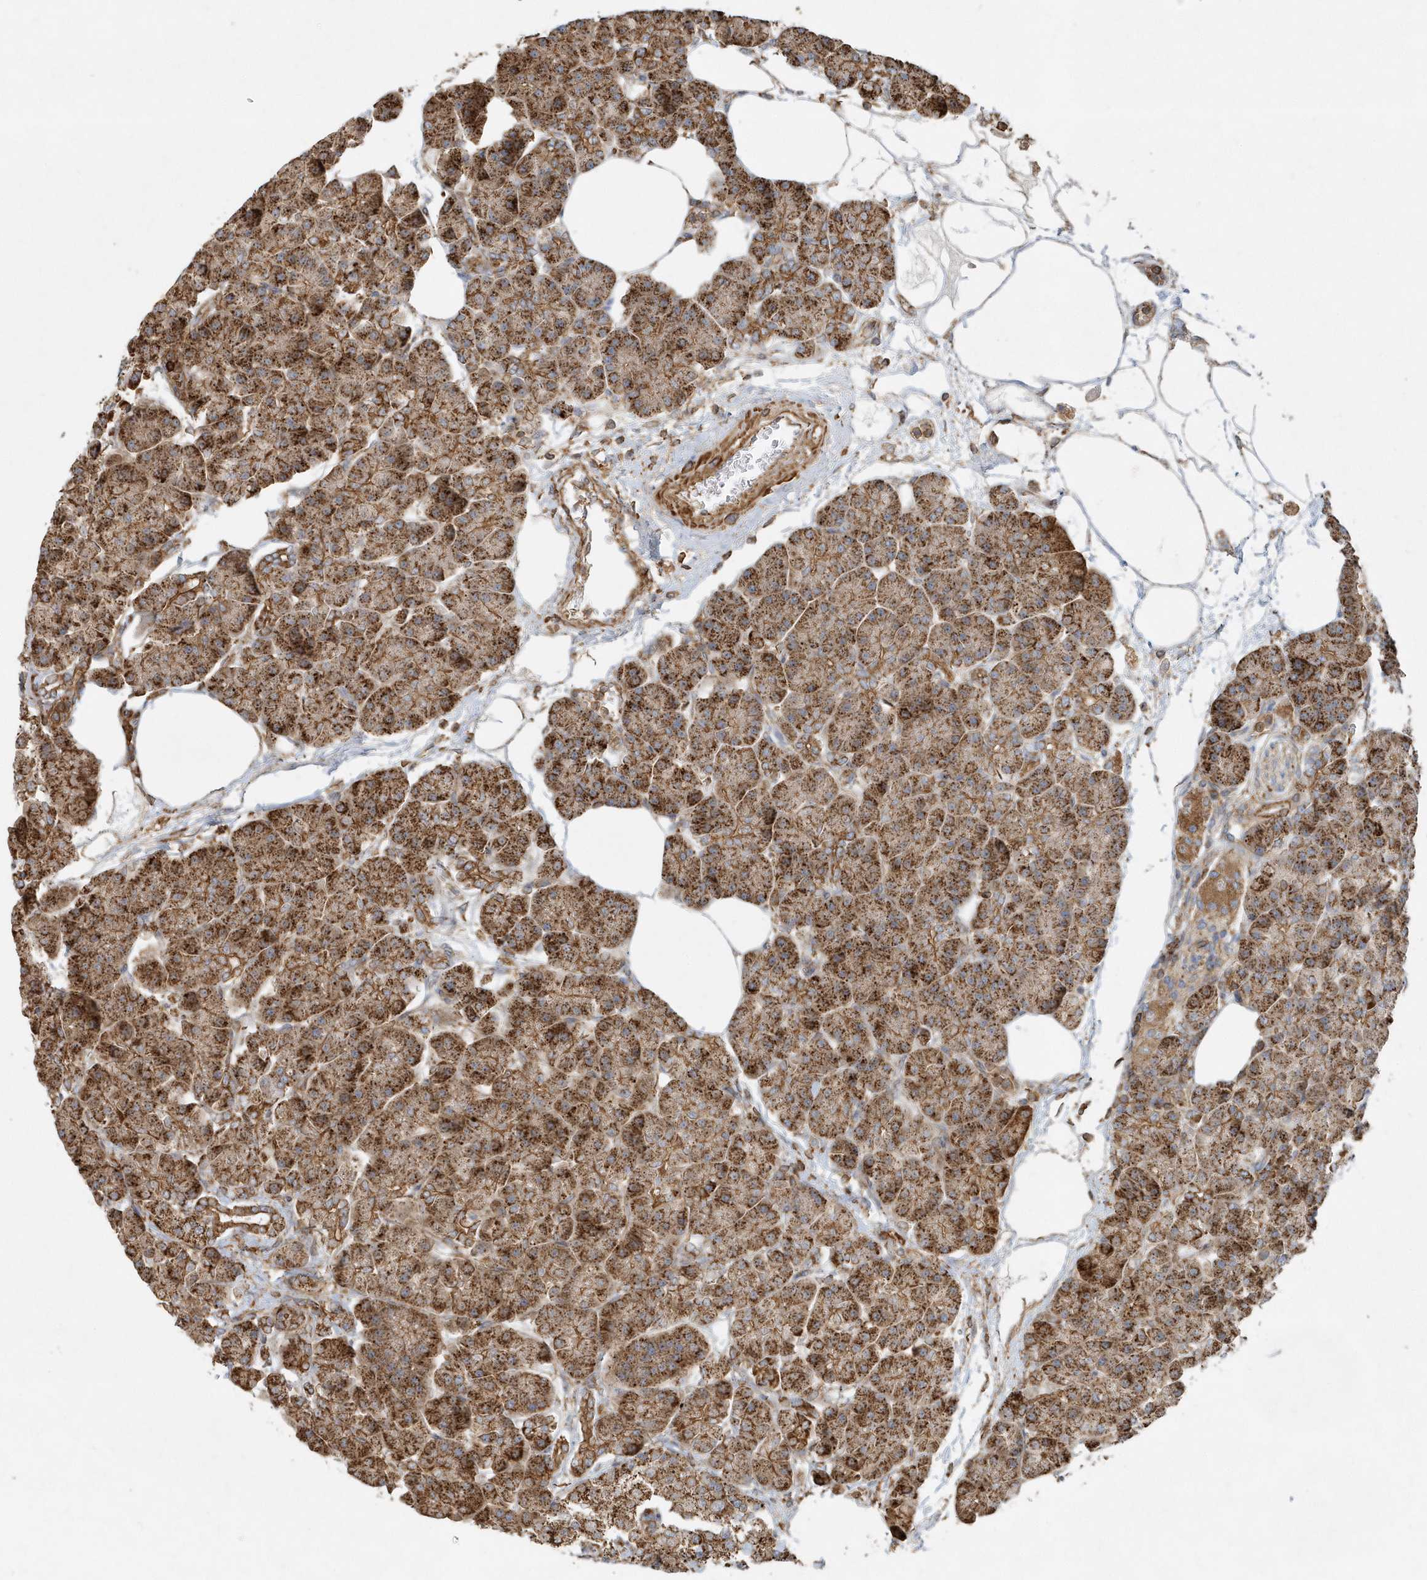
{"staining": {"intensity": "moderate", "quantity": ">75%", "location": "cytoplasmic/membranous"}, "tissue": "pancreas", "cell_type": "Exocrine glandular cells", "image_type": "normal", "snomed": [{"axis": "morphology", "description": "Normal tissue, NOS"}, {"axis": "topography", "description": "Pancreas"}], "caption": "Unremarkable pancreas demonstrates moderate cytoplasmic/membranous staining in about >75% of exocrine glandular cells, visualized by immunohistochemistry.", "gene": "MMUT", "patient": {"sex": "female", "age": 70}}